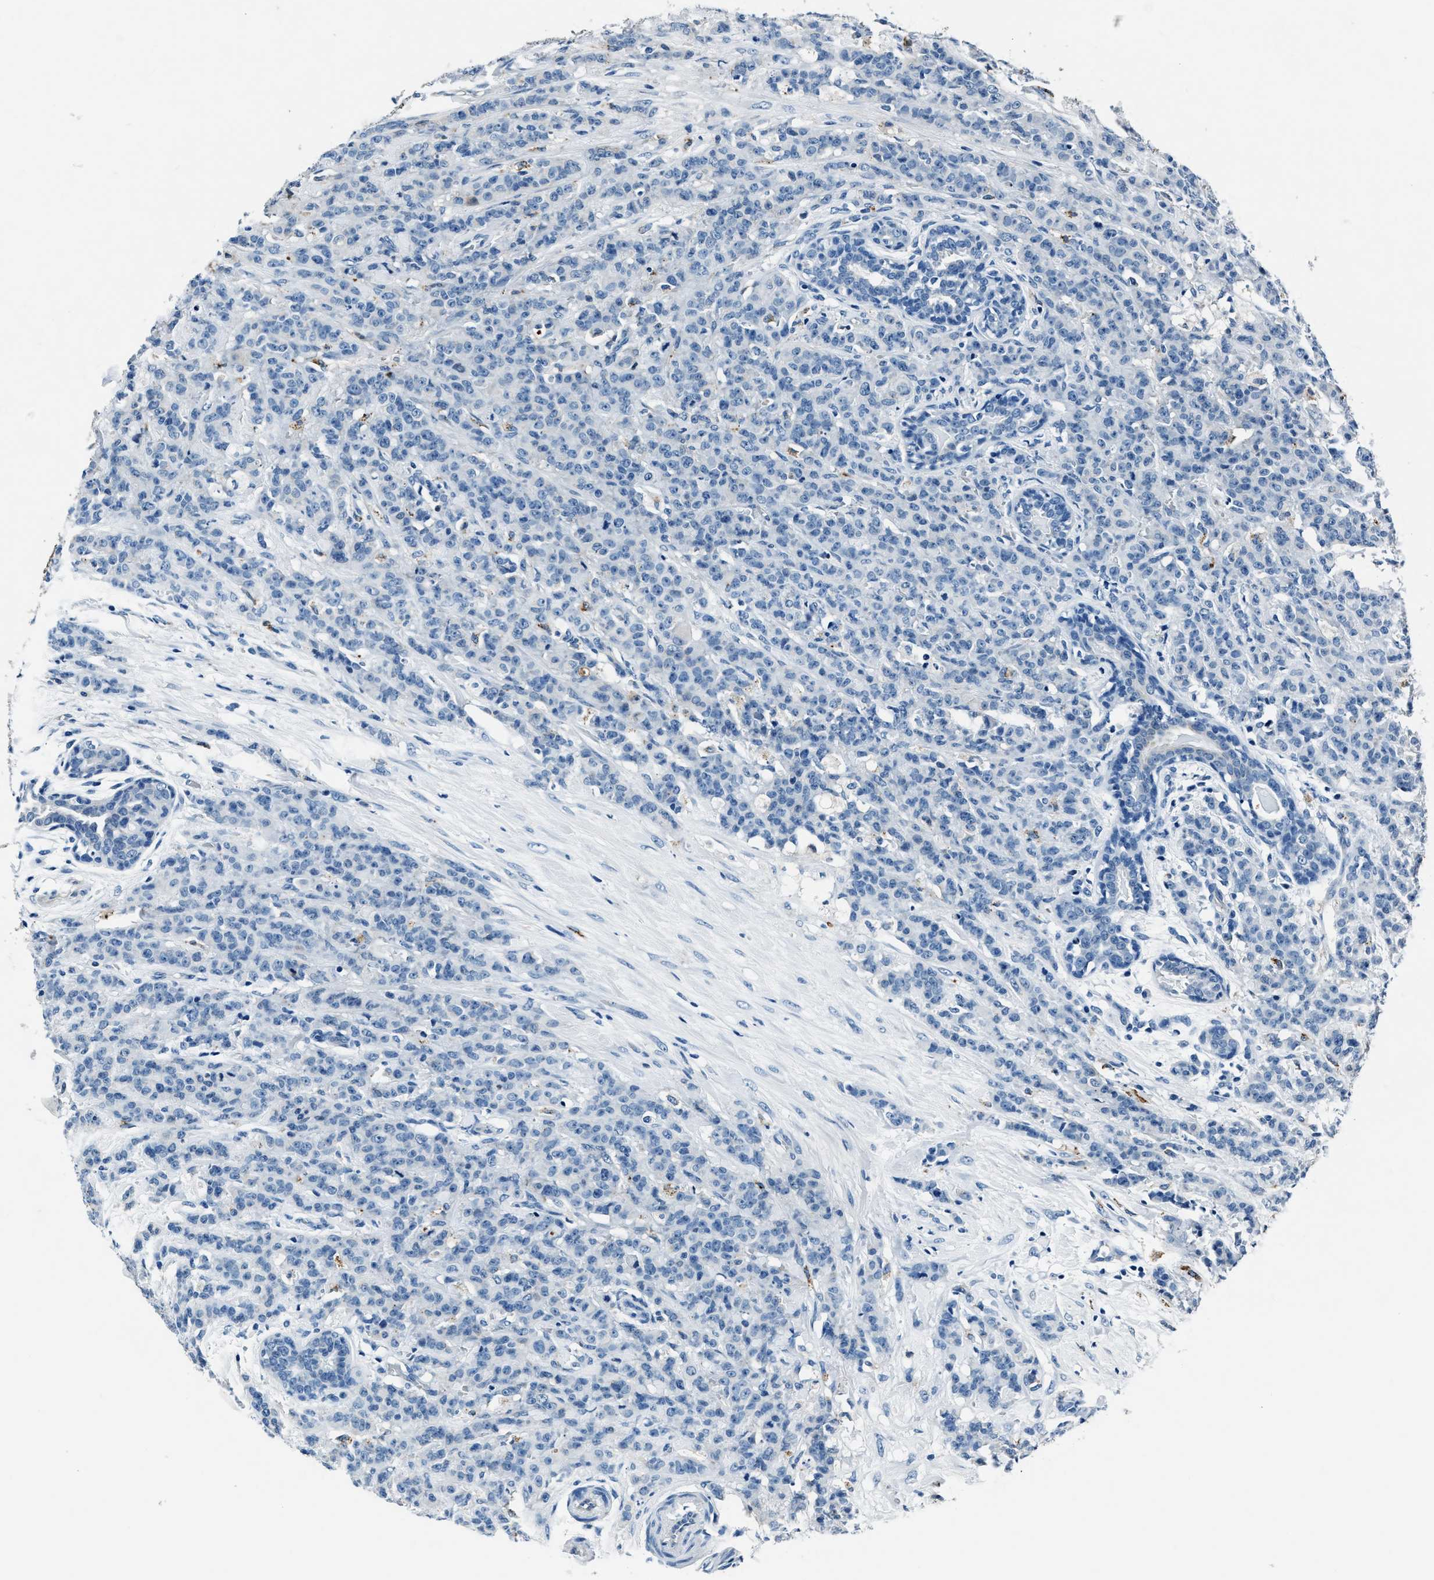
{"staining": {"intensity": "negative", "quantity": "none", "location": "none"}, "tissue": "breast cancer", "cell_type": "Tumor cells", "image_type": "cancer", "snomed": [{"axis": "morphology", "description": "Normal tissue, NOS"}, {"axis": "morphology", "description": "Duct carcinoma"}, {"axis": "topography", "description": "Breast"}], "caption": "Immunohistochemistry photomicrograph of intraductal carcinoma (breast) stained for a protein (brown), which demonstrates no expression in tumor cells.", "gene": "PTPDC1", "patient": {"sex": "female", "age": 40}}